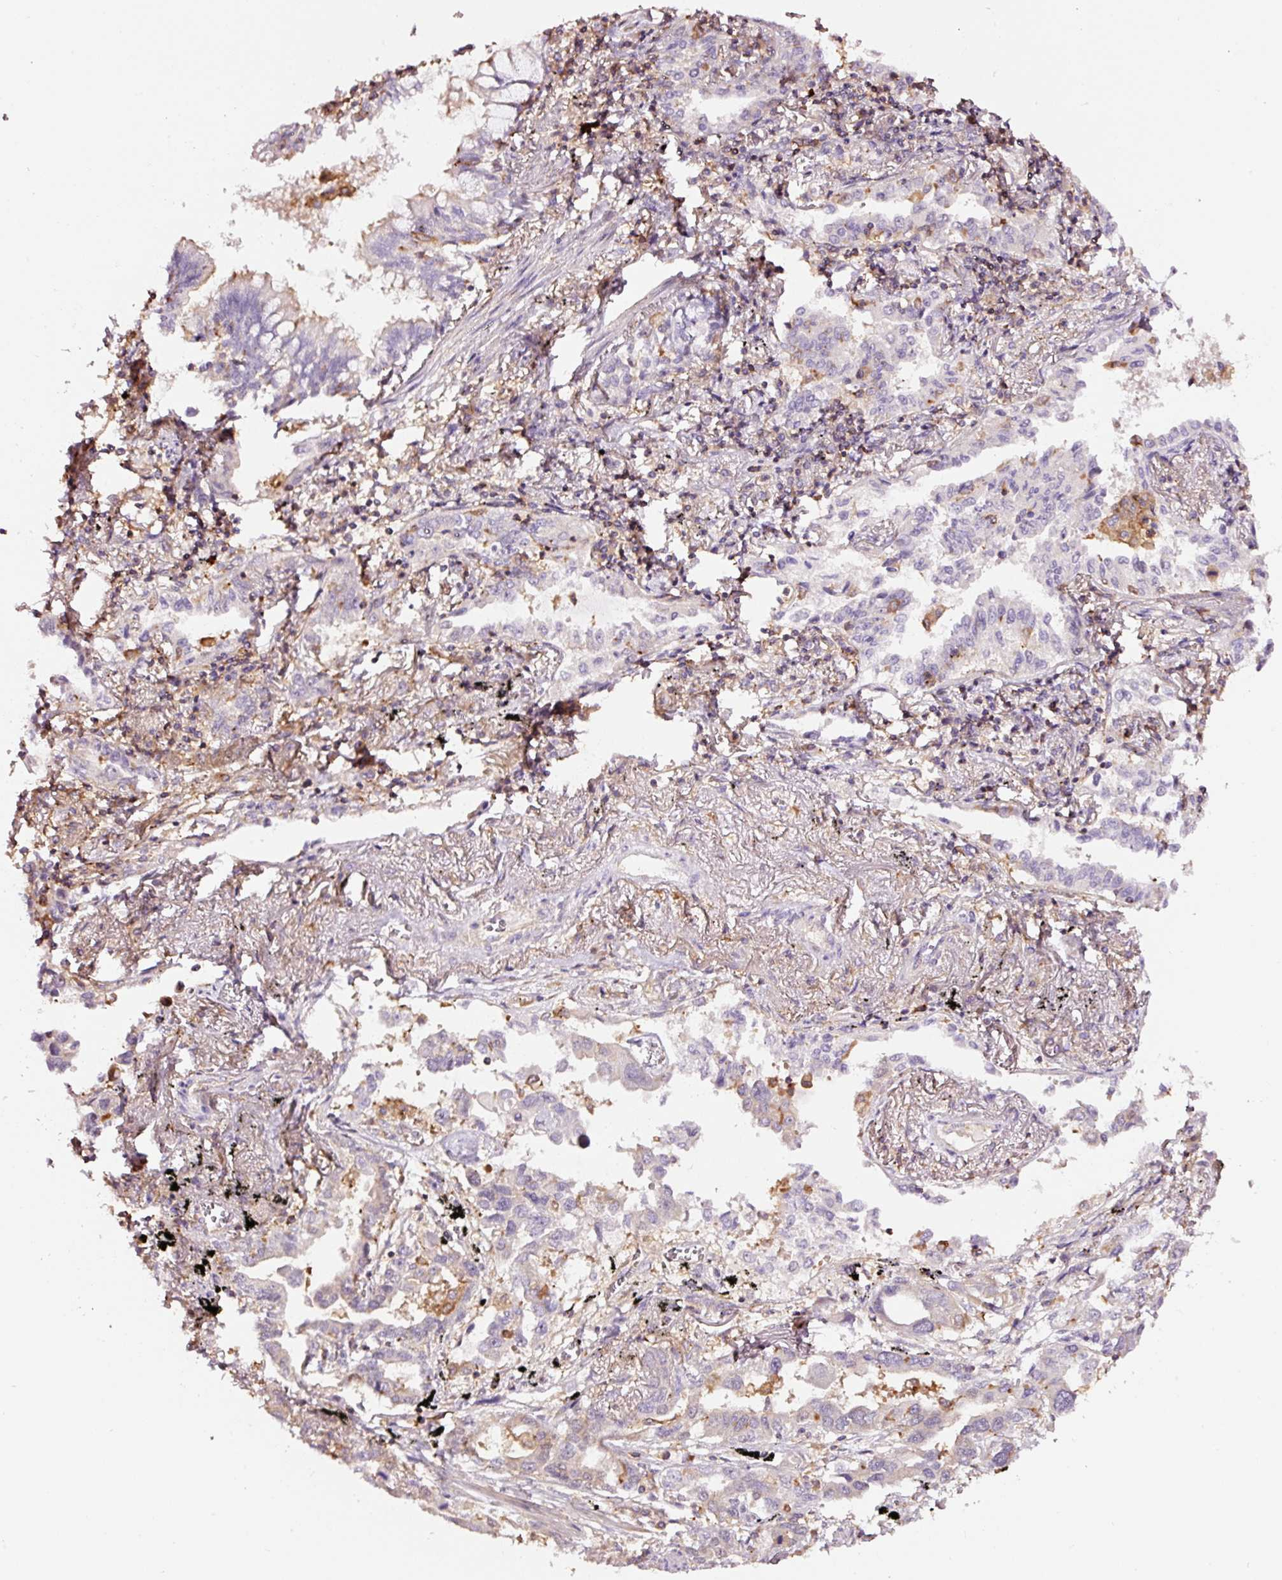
{"staining": {"intensity": "negative", "quantity": "none", "location": "none"}, "tissue": "lung cancer", "cell_type": "Tumor cells", "image_type": "cancer", "snomed": [{"axis": "morphology", "description": "Adenocarcinoma, NOS"}, {"axis": "topography", "description": "Lung"}], "caption": "Immunohistochemical staining of human adenocarcinoma (lung) displays no significant positivity in tumor cells. Nuclei are stained in blue.", "gene": "METAP1", "patient": {"sex": "male", "age": 67}}